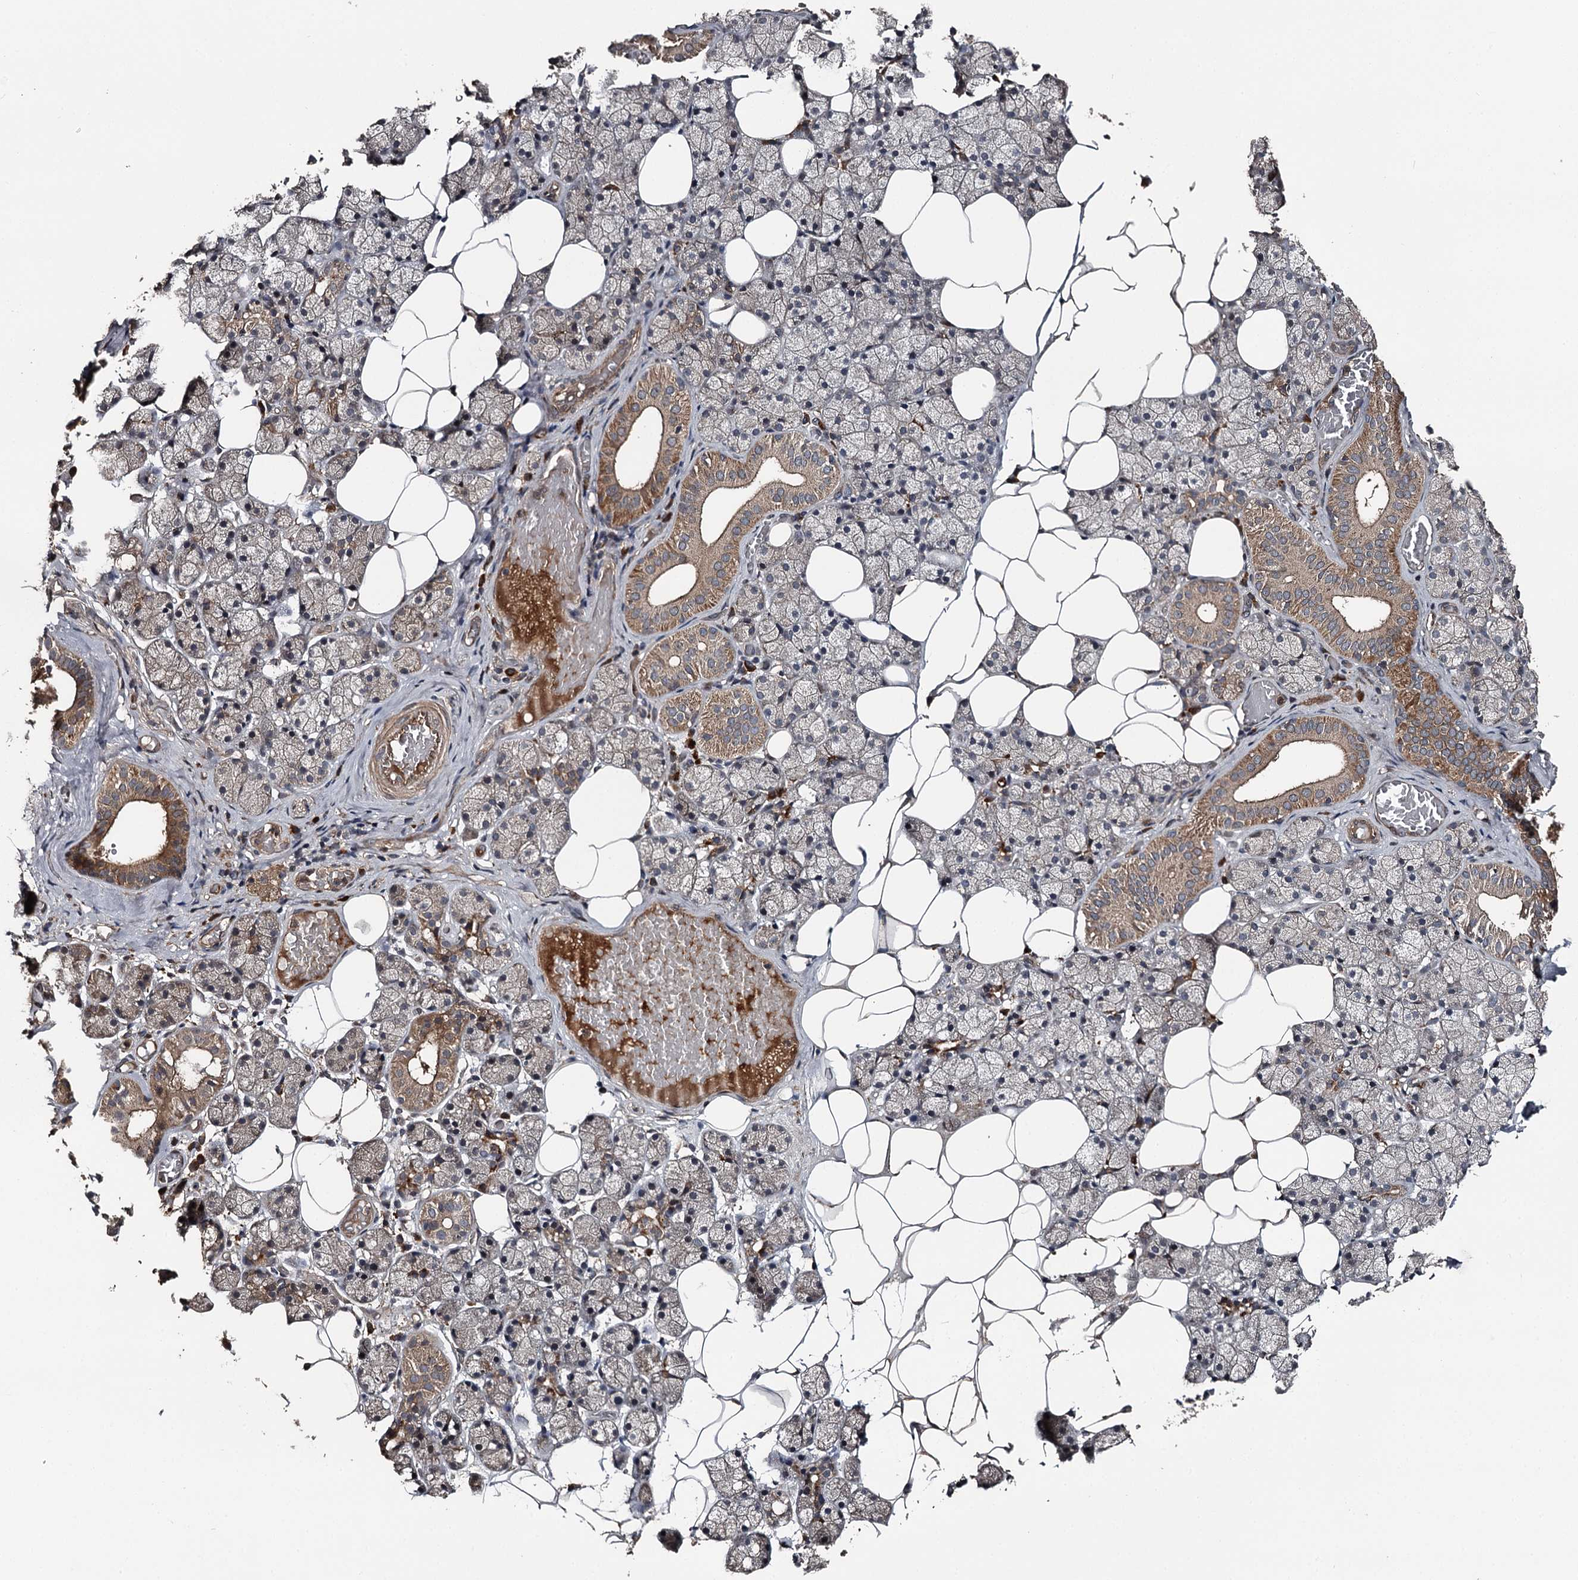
{"staining": {"intensity": "strong", "quantity": "25%-75%", "location": "cytoplasmic/membranous"}, "tissue": "salivary gland", "cell_type": "Glandular cells", "image_type": "normal", "snomed": [{"axis": "morphology", "description": "Normal tissue, NOS"}, {"axis": "topography", "description": "Salivary gland"}], "caption": "Glandular cells display high levels of strong cytoplasmic/membranous expression in approximately 25%-75% of cells in normal salivary gland.", "gene": "RAB21", "patient": {"sex": "female", "age": 33}}